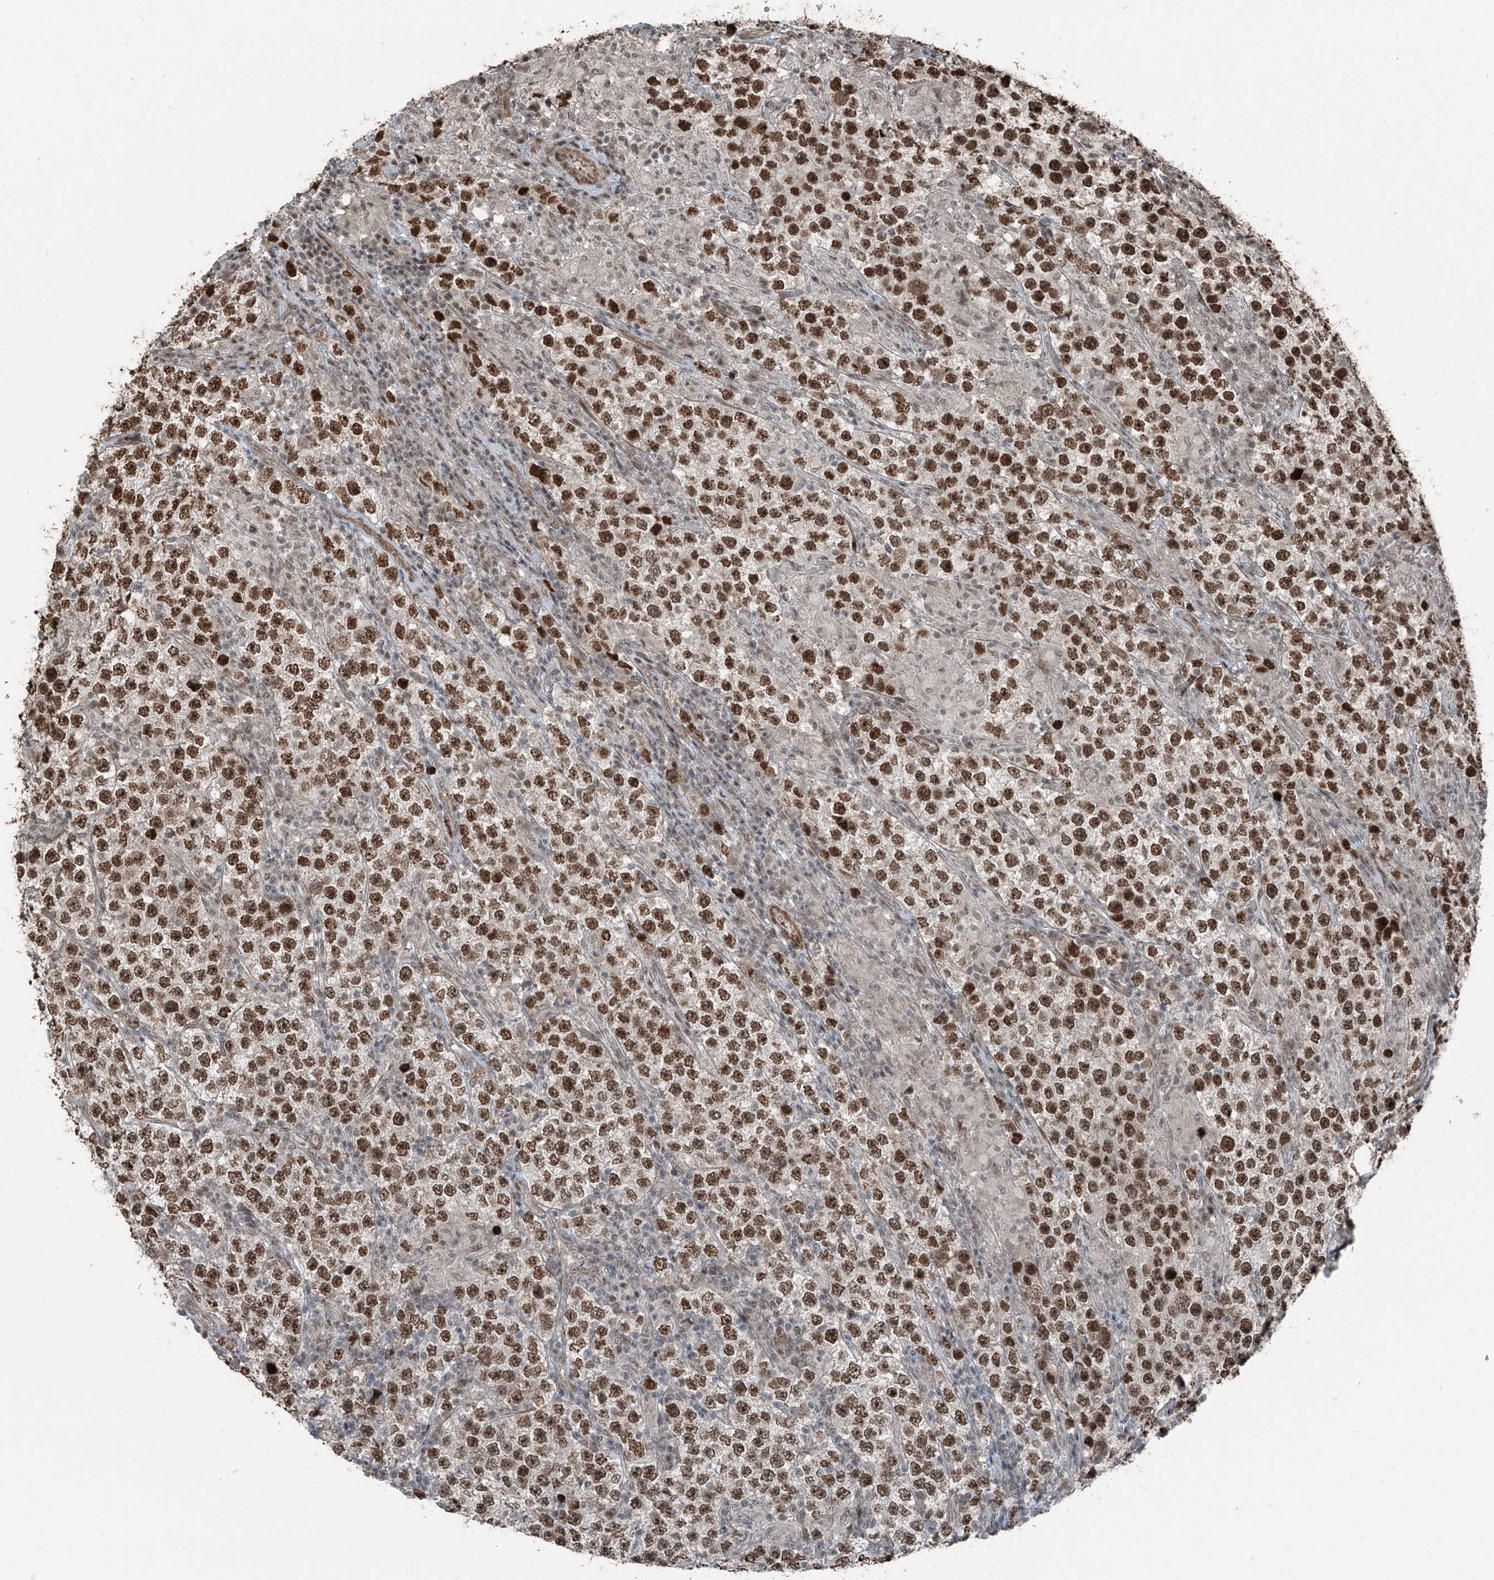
{"staining": {"intensity": "strong", "quantity": ">75%", "location": "nuclear"}, "tissue": "testis cancer", "cell_type": "Tumor cells", "image_type": "cancer", "snomed": [{"axis": "morphology", "description": "Normal tissue, NOS"}, {"axis": "morphology", "description": "Urothelial carcinoma, High grade"}, {"axis": "morphology", "description": "Seminoma, NOS"}, {"axis": "morphology", "description": "Carcinoma, Embryonal, NOS"}, {"axis": "topography", "description": "Urinary bladder"}, {"axis": "topography", "description": "Testis"}], "caption": "Human testis cancer (embryonal carcinoma) stained for a protein (brown) shows strong nuclear positive positivity in about >75% of tumor cells.", "gene": "ZNF570", "patient": {"sex": "male", "age": 41}}